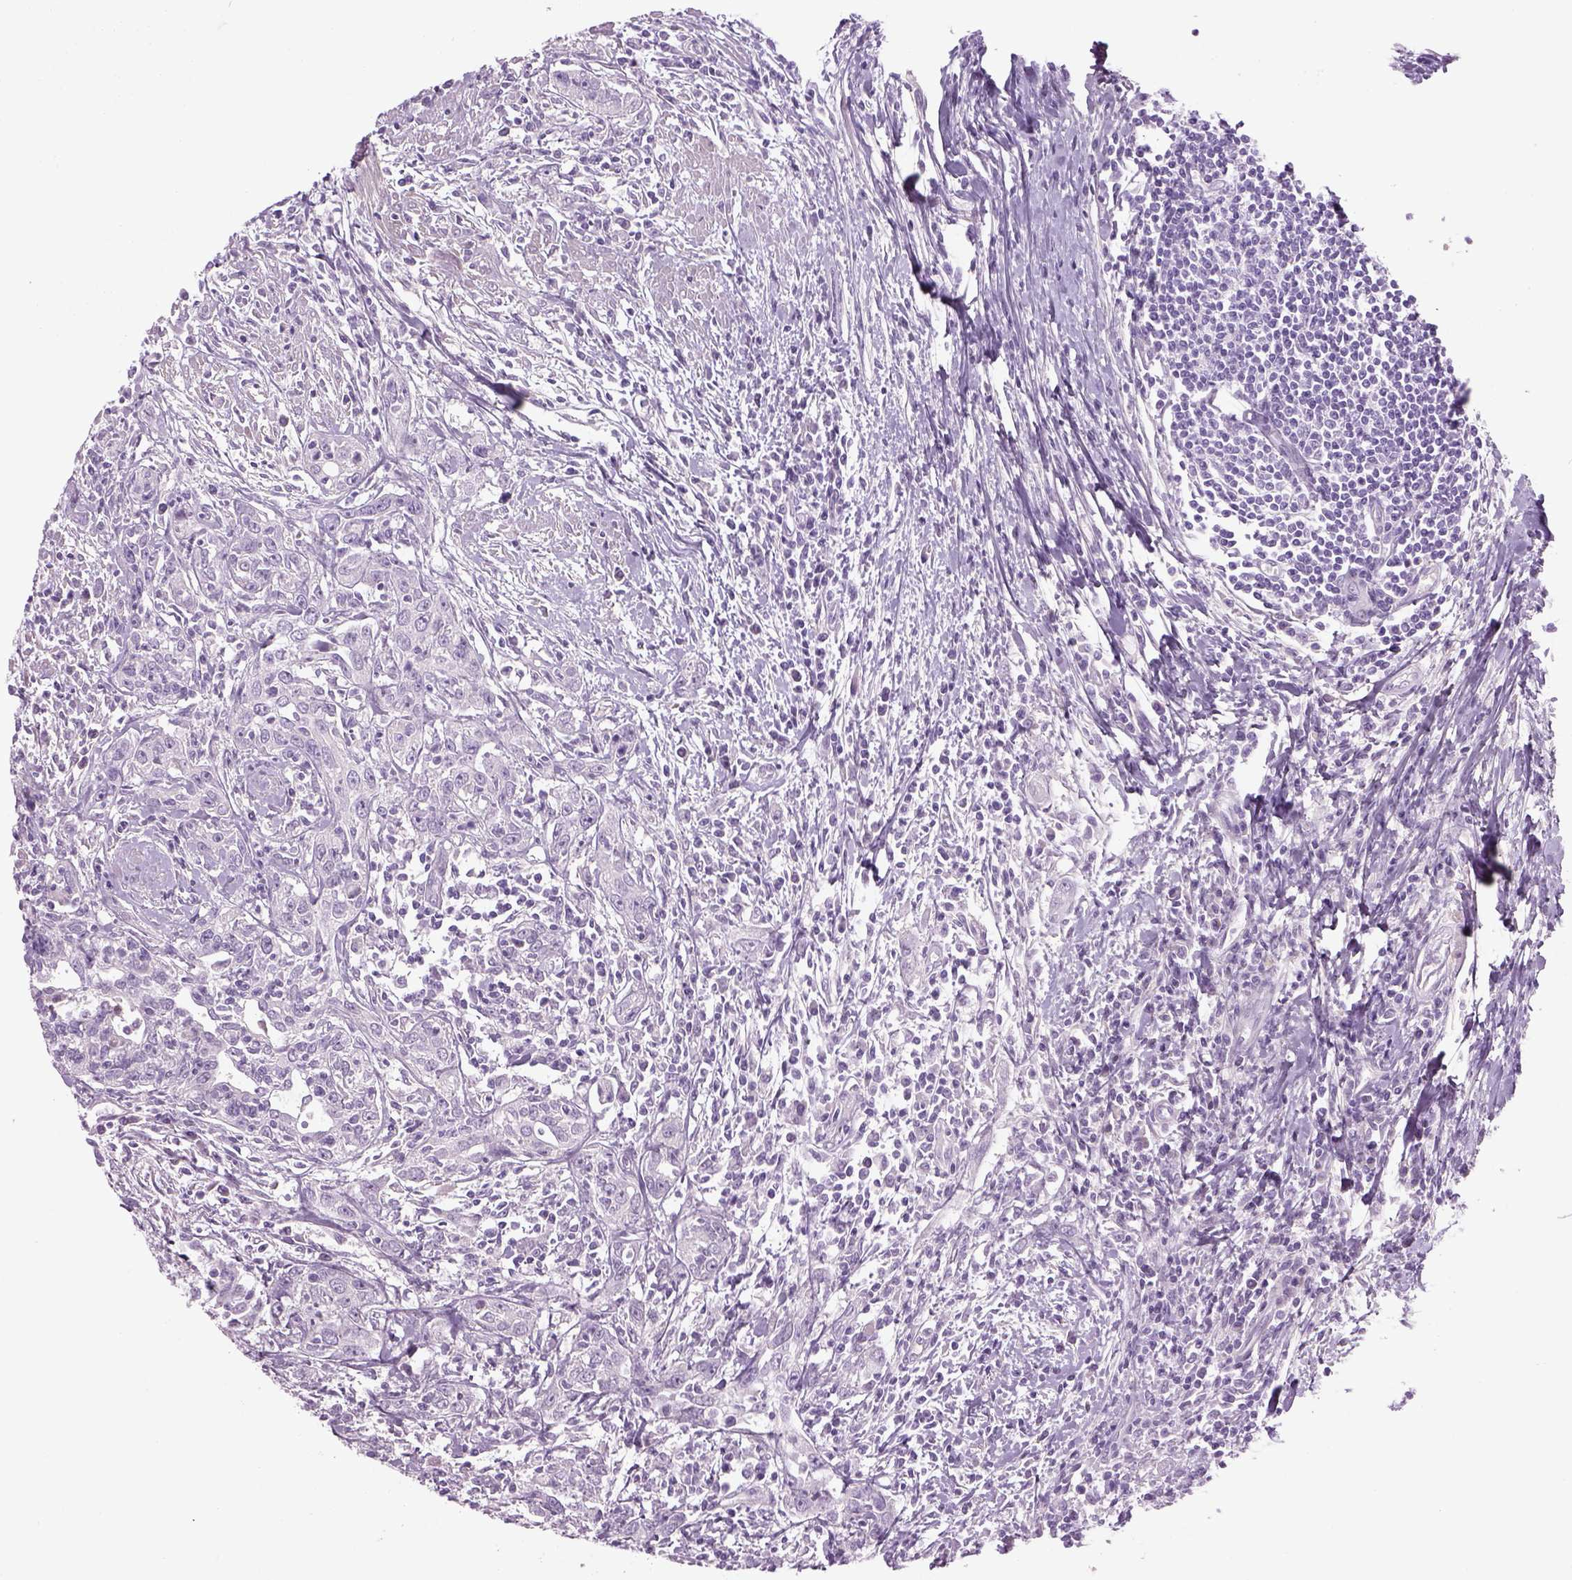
{"staining": {"intensity": "negative", "quantity": "none", "location": "none"}, "tissue": "urothelial cancer", "cell_type": "Tumor cells", "image_type": "cancer", "snomed": [{"axis": "morphology", "description": "Urothelial carcinoma, High grade"}, {"axis": "topography", "description": "Urinary bladder"}], "caption": "High magnification brightfield microscopy of urothelial cancer stained with DAB (brown) and counterstained with hematoxylin (blue): tumor cells show no significant staining.", "gene": "MDH1B", "patient": {"sex": "male", "age": 83}}